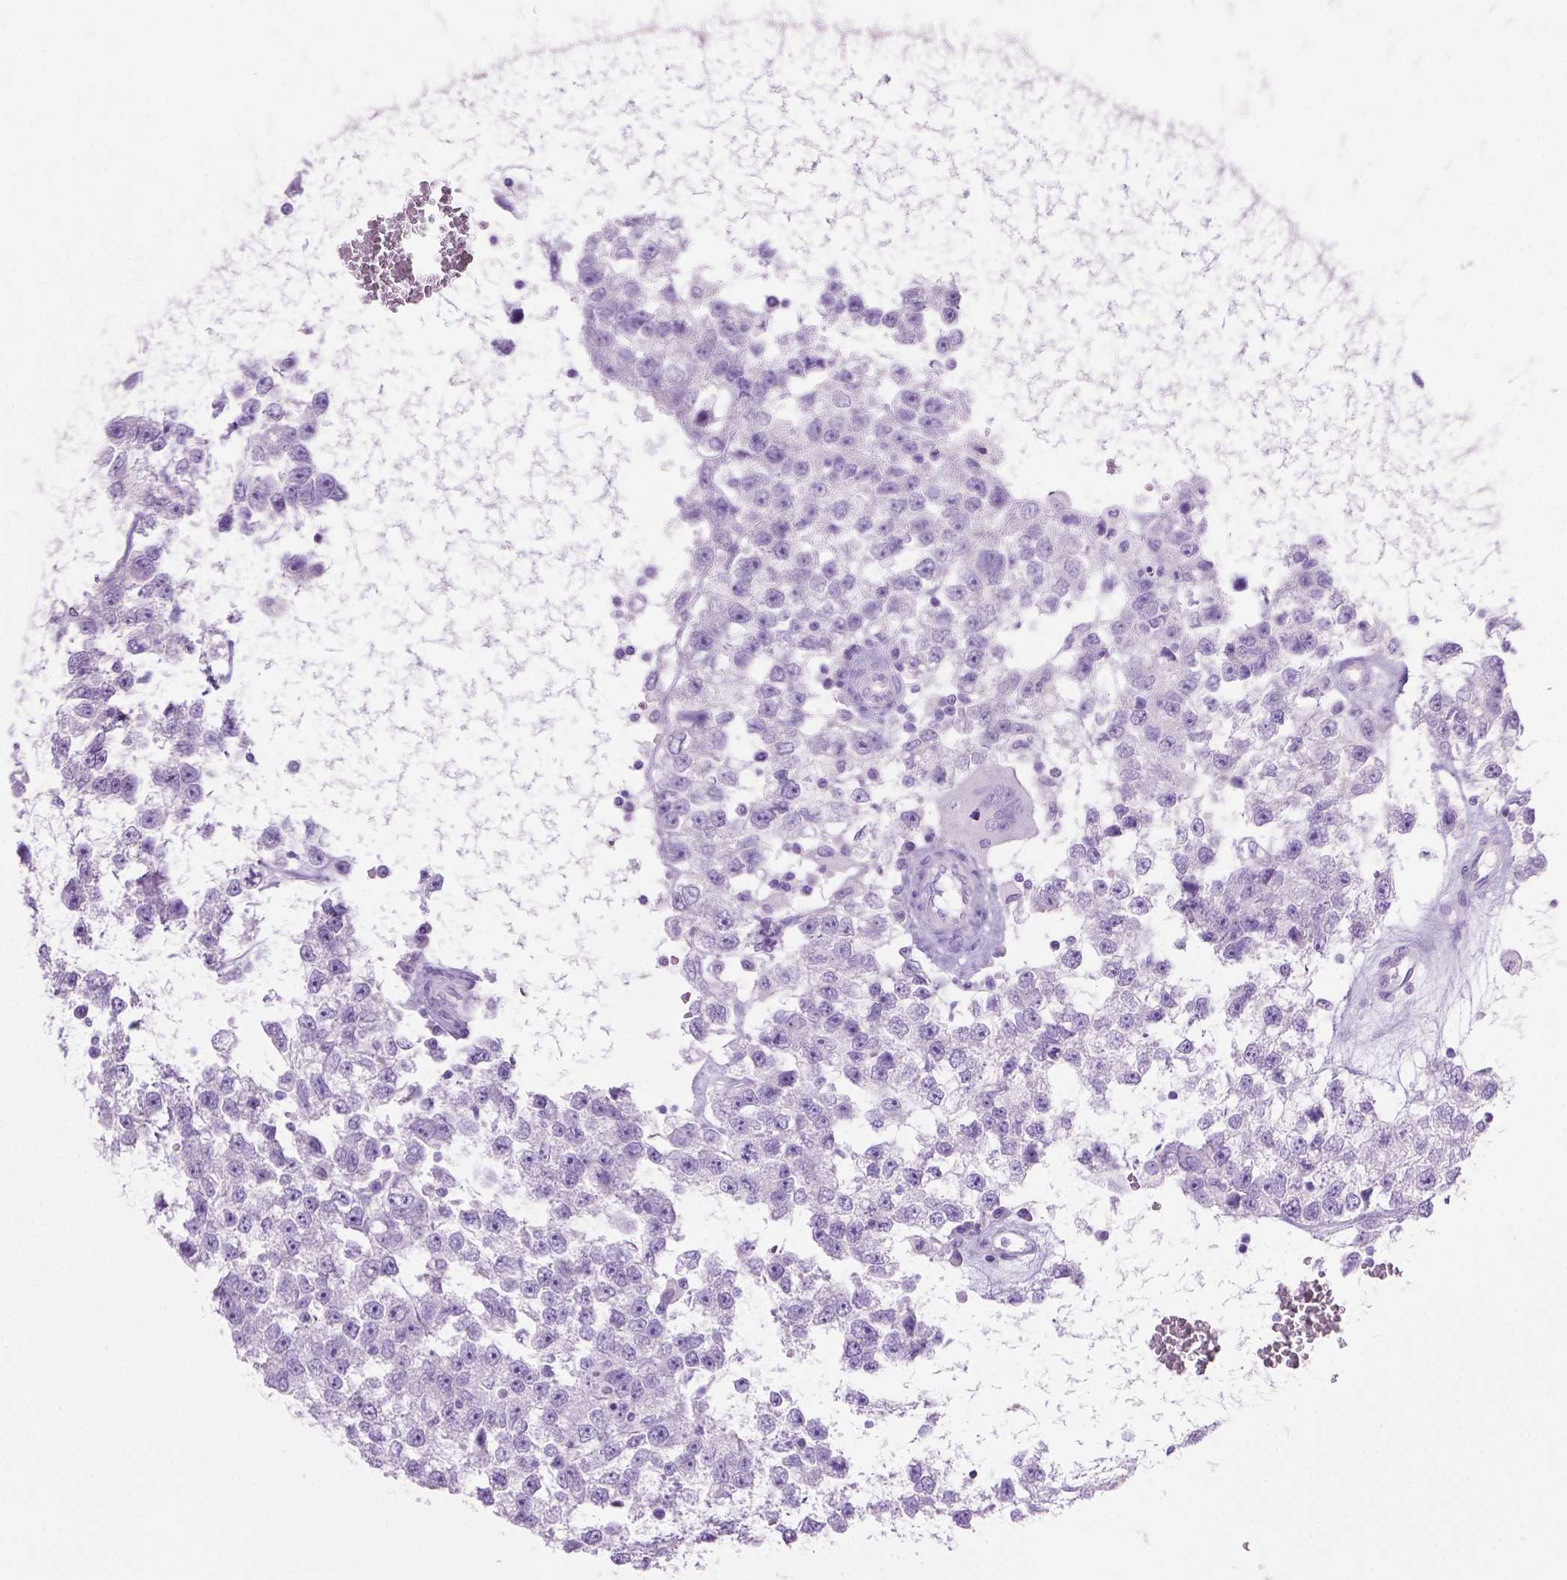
{"staining": {"intensity": "negative", "quantity": "none", "location": "none"}, "tissue": "testis cancer", "cell_type": "Tumor cells", "image_type": "cancer", "snomed": [{"axis": "morphology", "description": "Seminoma, NOS"}, {"axis": "topography", "description": "Testis"}], "caption": "This is an immunohistochemistry image of seminoma (testis). There is no positivity in tumor cells.", "gene": "LELP1", "patient": {"sex": "male", "age": 34}}